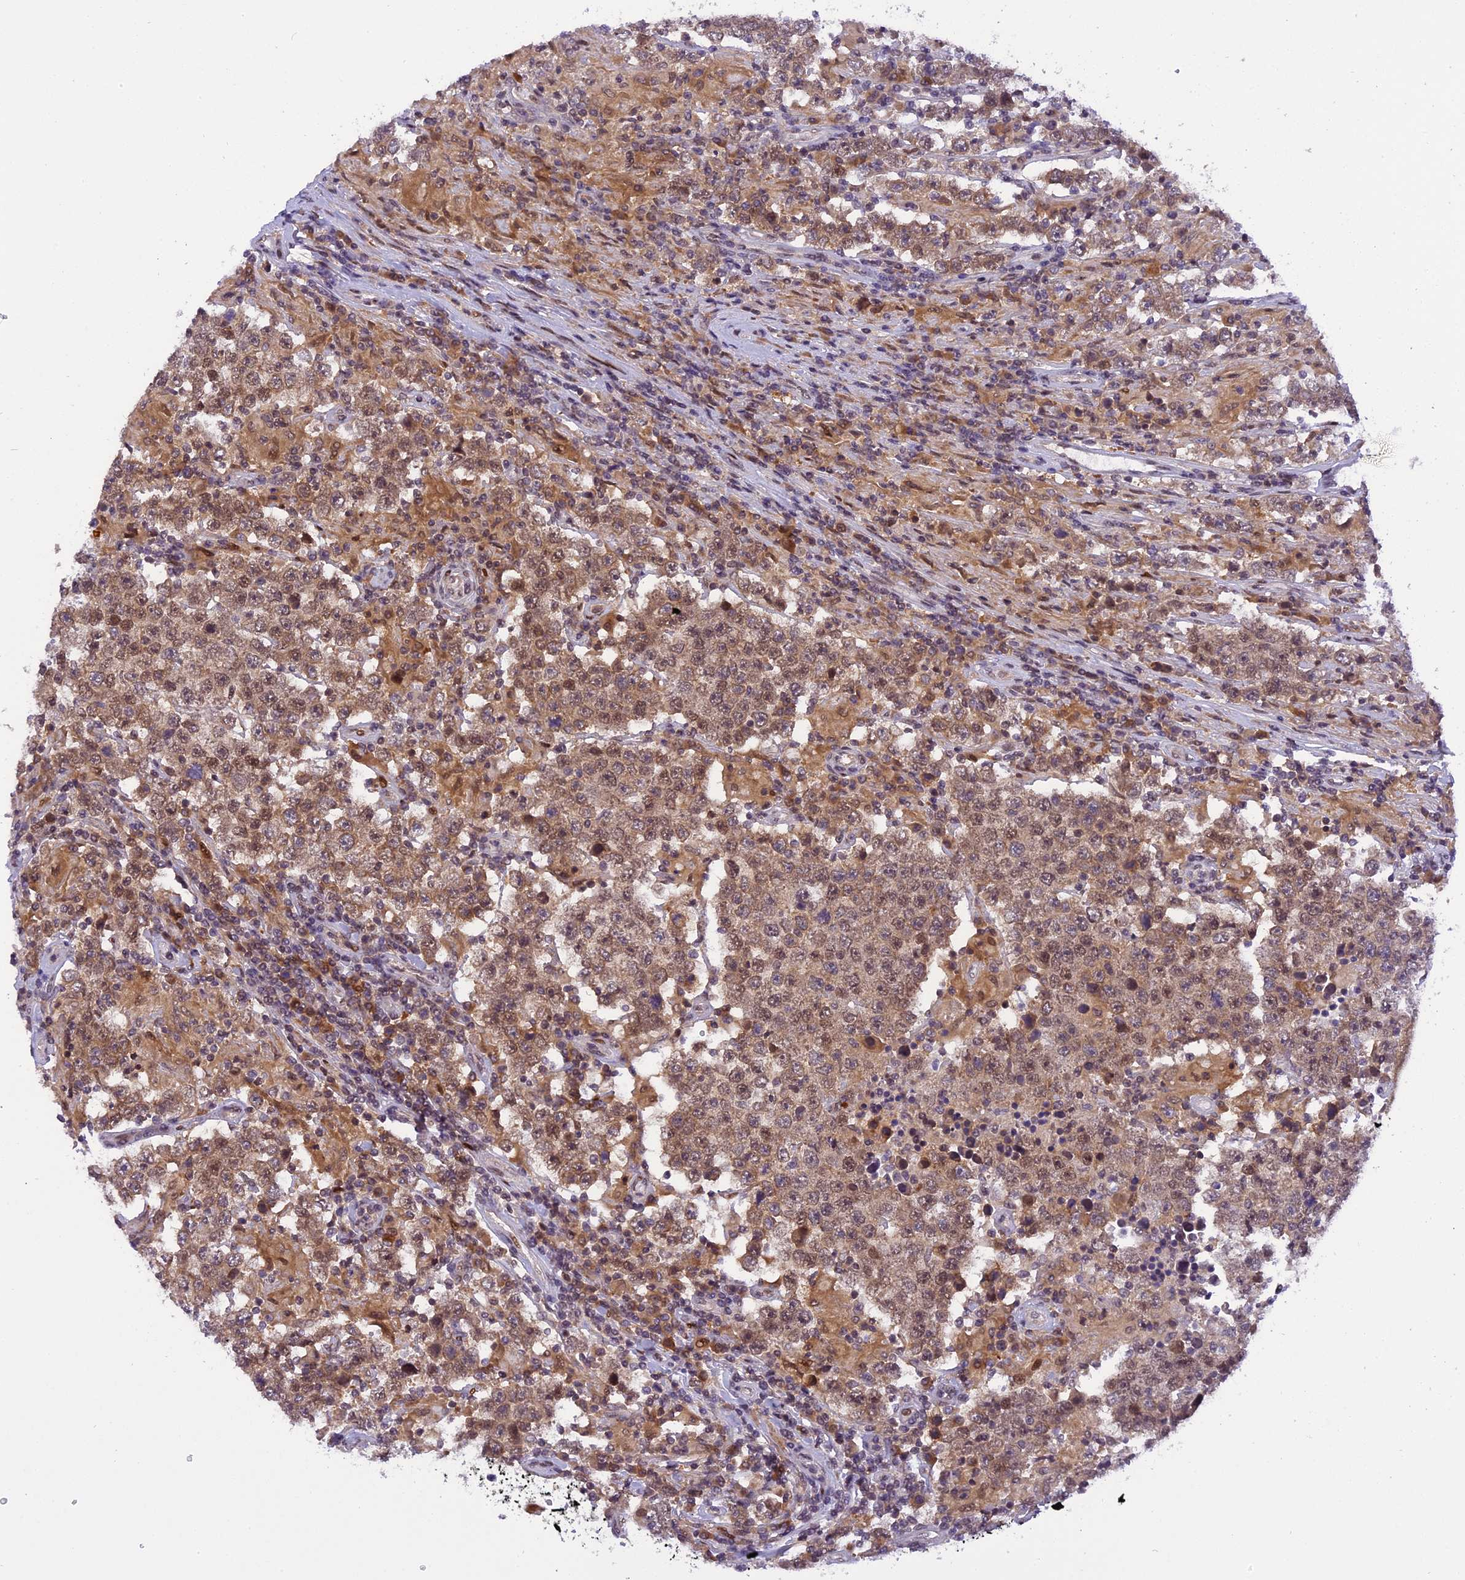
{"staining": {"intensity": "moderate", "quantity": ">75%", "location": "cytoplasmic/membranous,nuclear"}, "tissue": "testis cancer", "cell_type": "Tumor cells", "image_type": "cancer", "snomed": [{"axis": "morphology", "description": "Normal tissue, NOS"}, {"axis": "morphology", "description": "Urothelial carcinoma, High grade"}, {"axis": "morphology", "description": "Seminoma, NOS"}, {"axis": "morphology", "description": "Carcinoma, Embryonal, NOS"}, {"axis": "topography", "description": "Urinary bladder"}, {"axis": "topography", "description": "Testis"}], "caption": "Immunohistochemistry (IHC) histopathology image of neoplastic tissue: testis cancer stained using immunohistochemistry reveals medium levels of moderate protein expression localized specifically in the cytoplasmic/membranous and nuclear of tumor cells, appearing as a cytoplasmic/membranous and nuclear brown color.", "gene": "RABGGTA", "patient": {"sex": "male", "age": 41}}